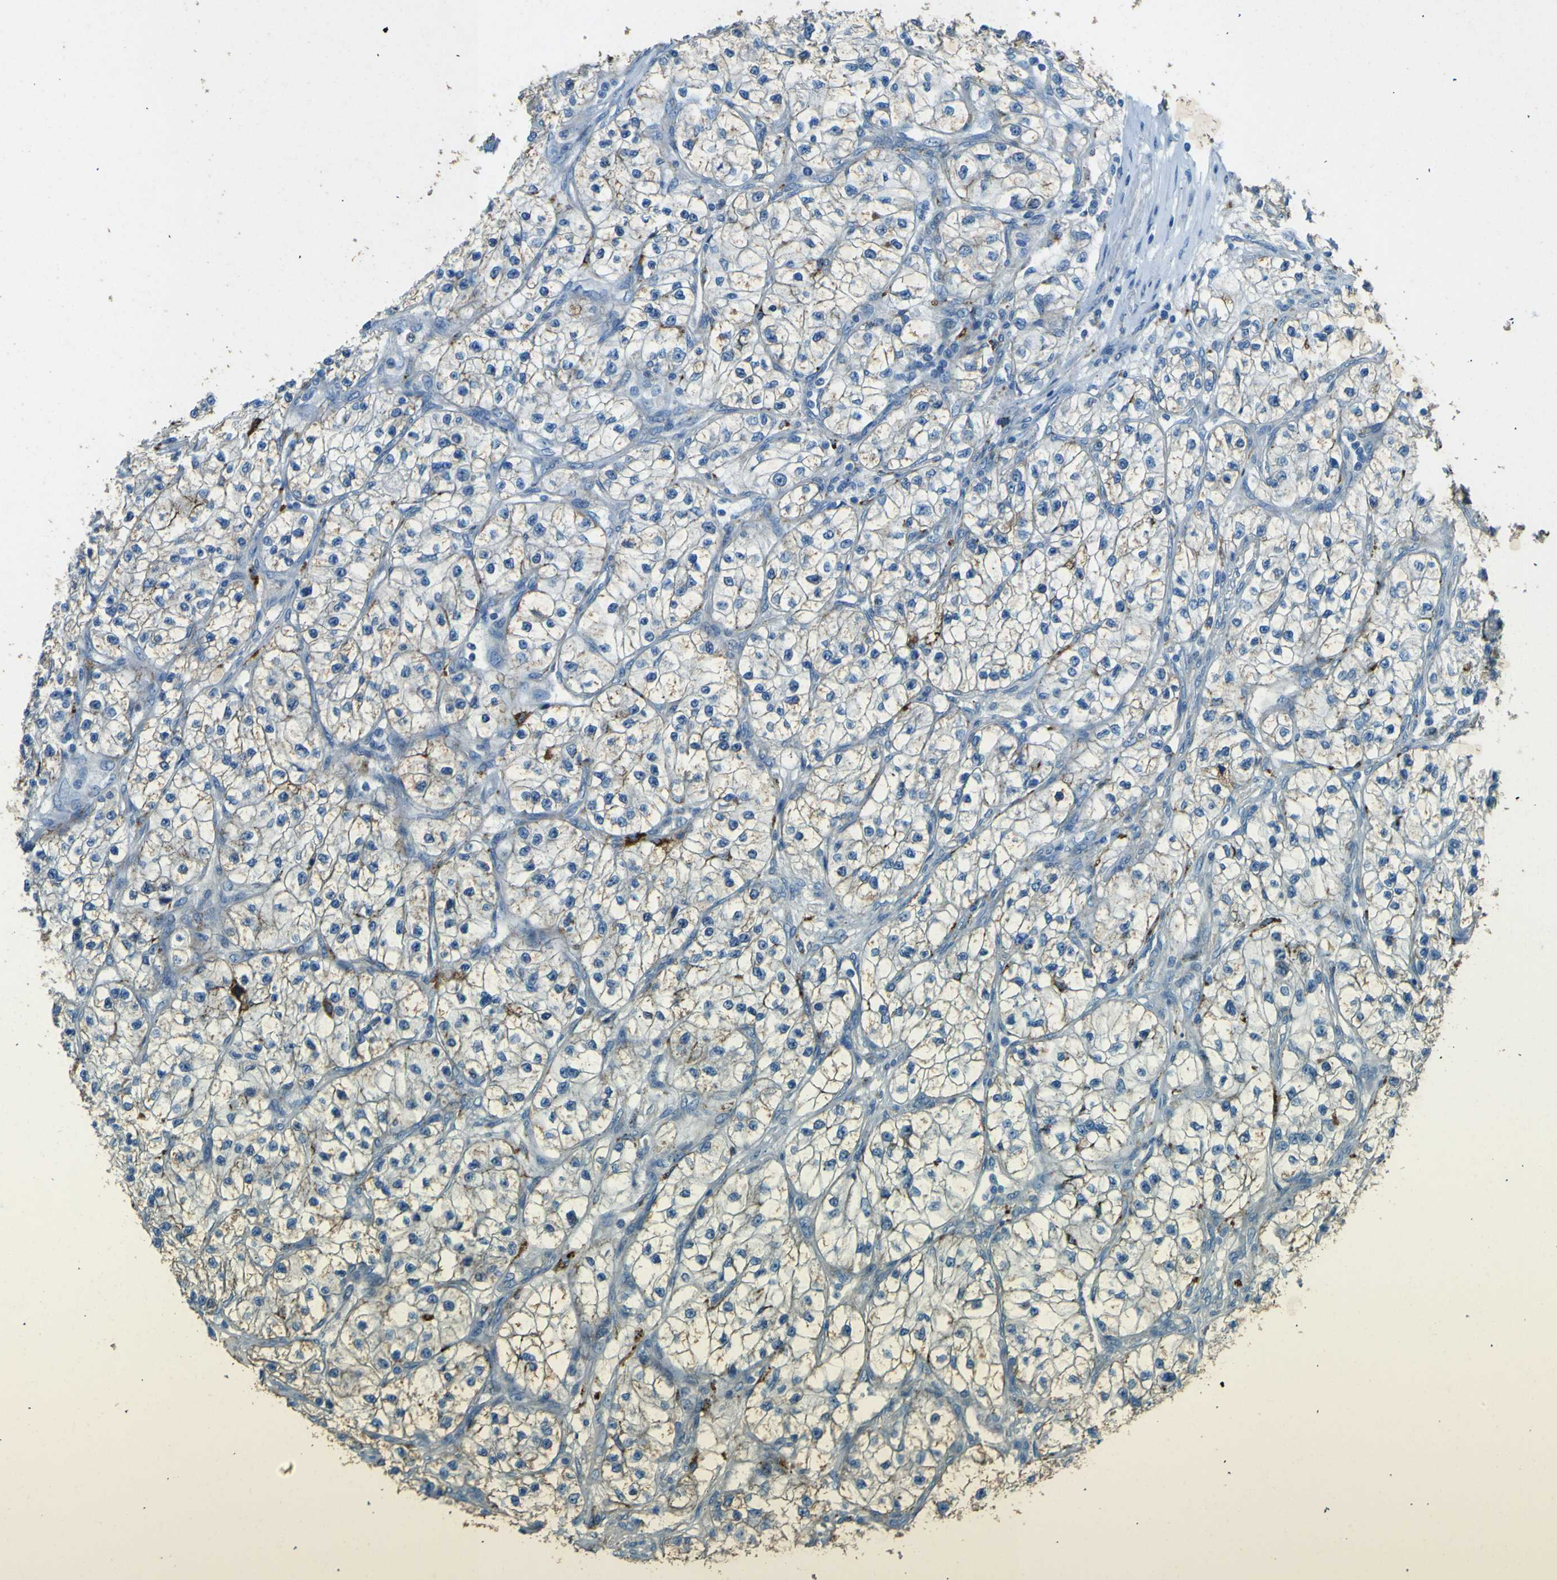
{"staining": {"intensity": "negative", "quantity": "none", "location": "none"}, "tissue": "renal cancer", "cell_type": "Tumor cells", "image_type": "cancer", "snomed": [{"axis": "morphology", "description": "Adenocarcinoma, NOS"}, {"axis": "topography", "description": "Kidney"}], "caption": "This image is of renal cancer (adenocarcinoma) stained with immunohistochemistry to label a protein in brown with the nuclei are counter-stained blue. There is no positivity in tumor cells.", "gene": "PDE9A", "patient": {"sex": "female", "age": 57}}